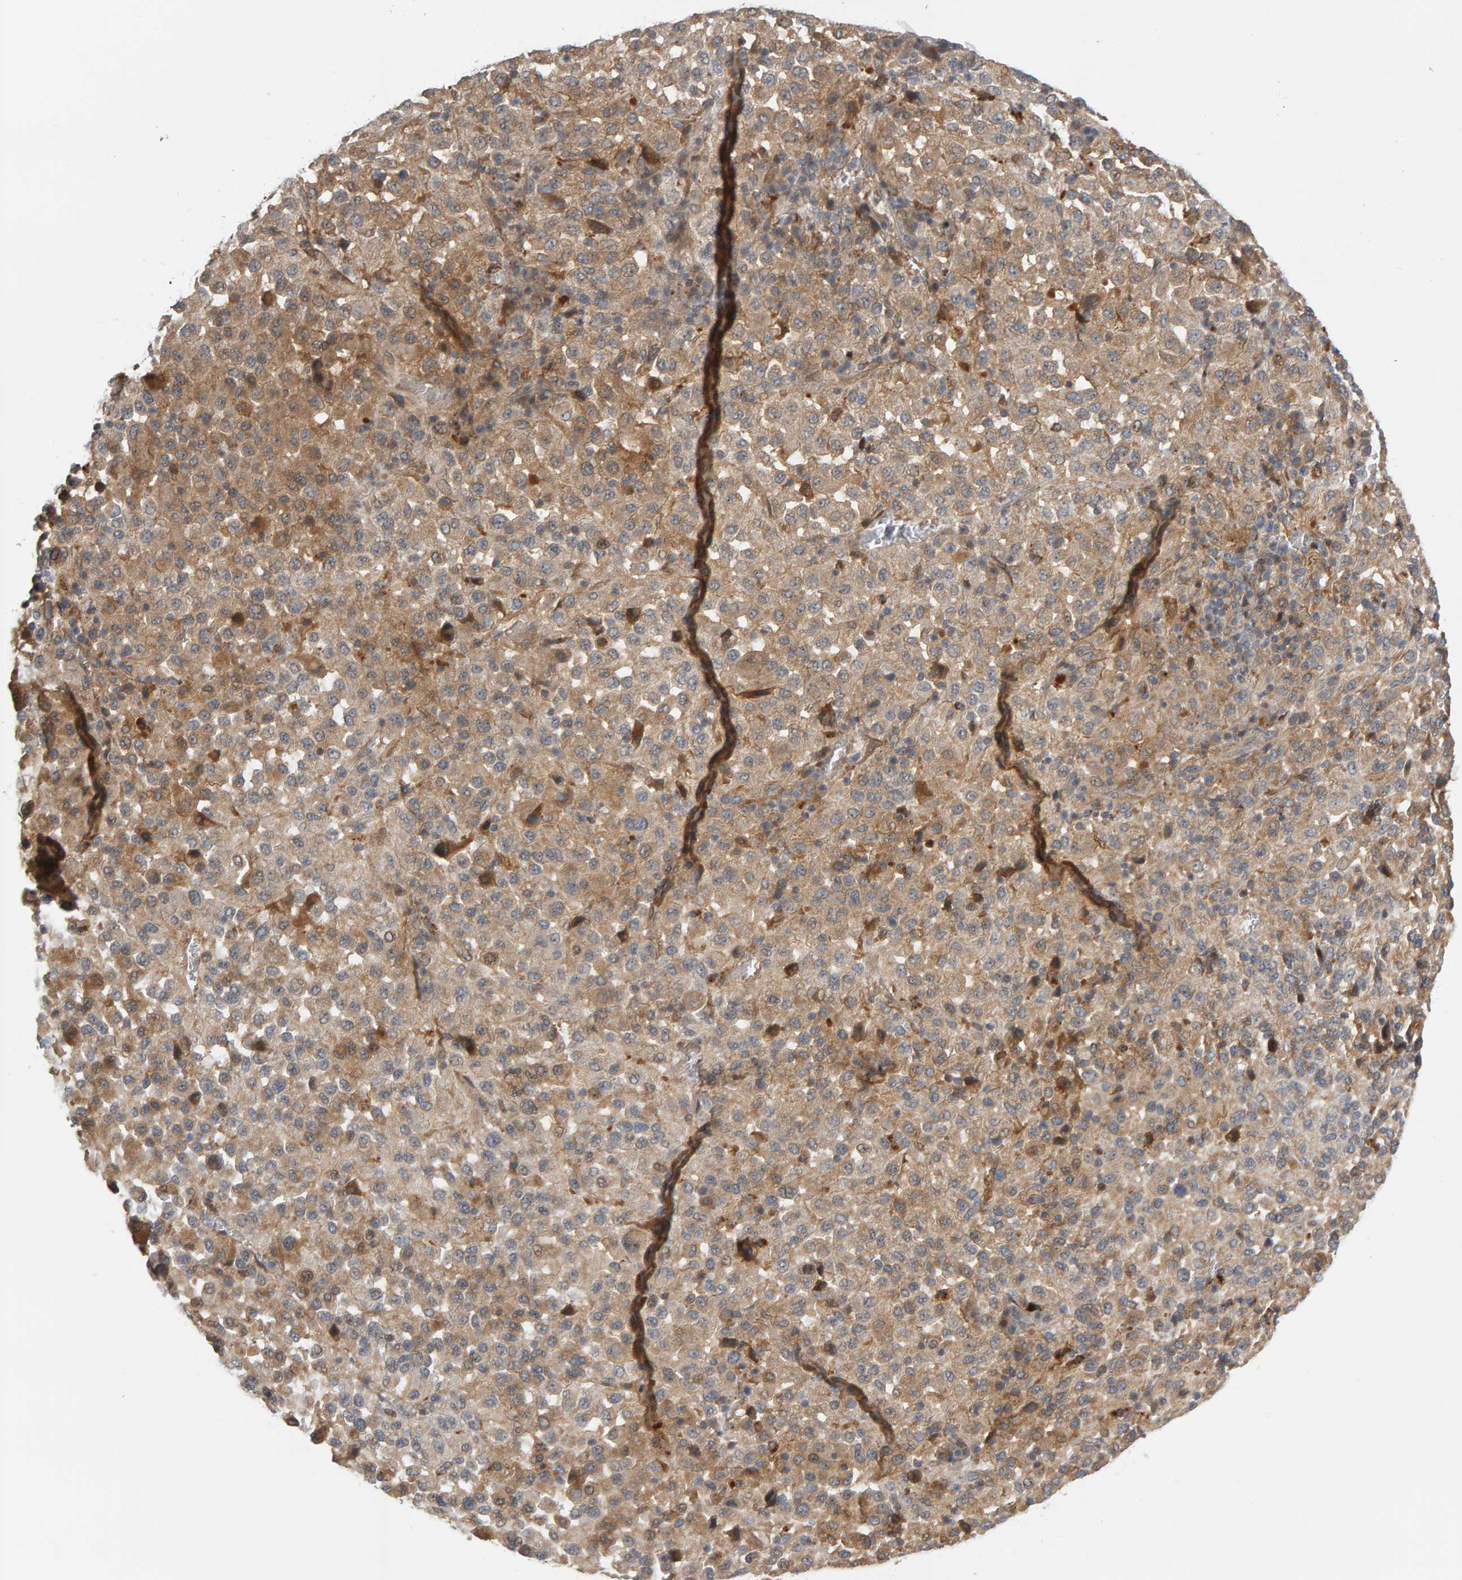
{"staining": {"intensity": "weak", "quantity": "25%-75%", "location": "cytoplasmic/membranous"}, "tissue": "melanoma", "cell_type": "Tumor cells", "image_type": "cancer", "snomed": [{"axis": "morphology", "description": "Malignant melanoma, Metastatic site"}, {"axis": "topography", "description": "Lung"}], "caption": "Immunohistochemistry image of malignant melanoma (metastatic site) stained for a protein (brown), which demonstrates low levels of weak cytoplasmic/membranous expression in approximately 25%-75% of tumor cells.", "gene": "ZNF160", "patient": {"sex": "male", "age": 64}}